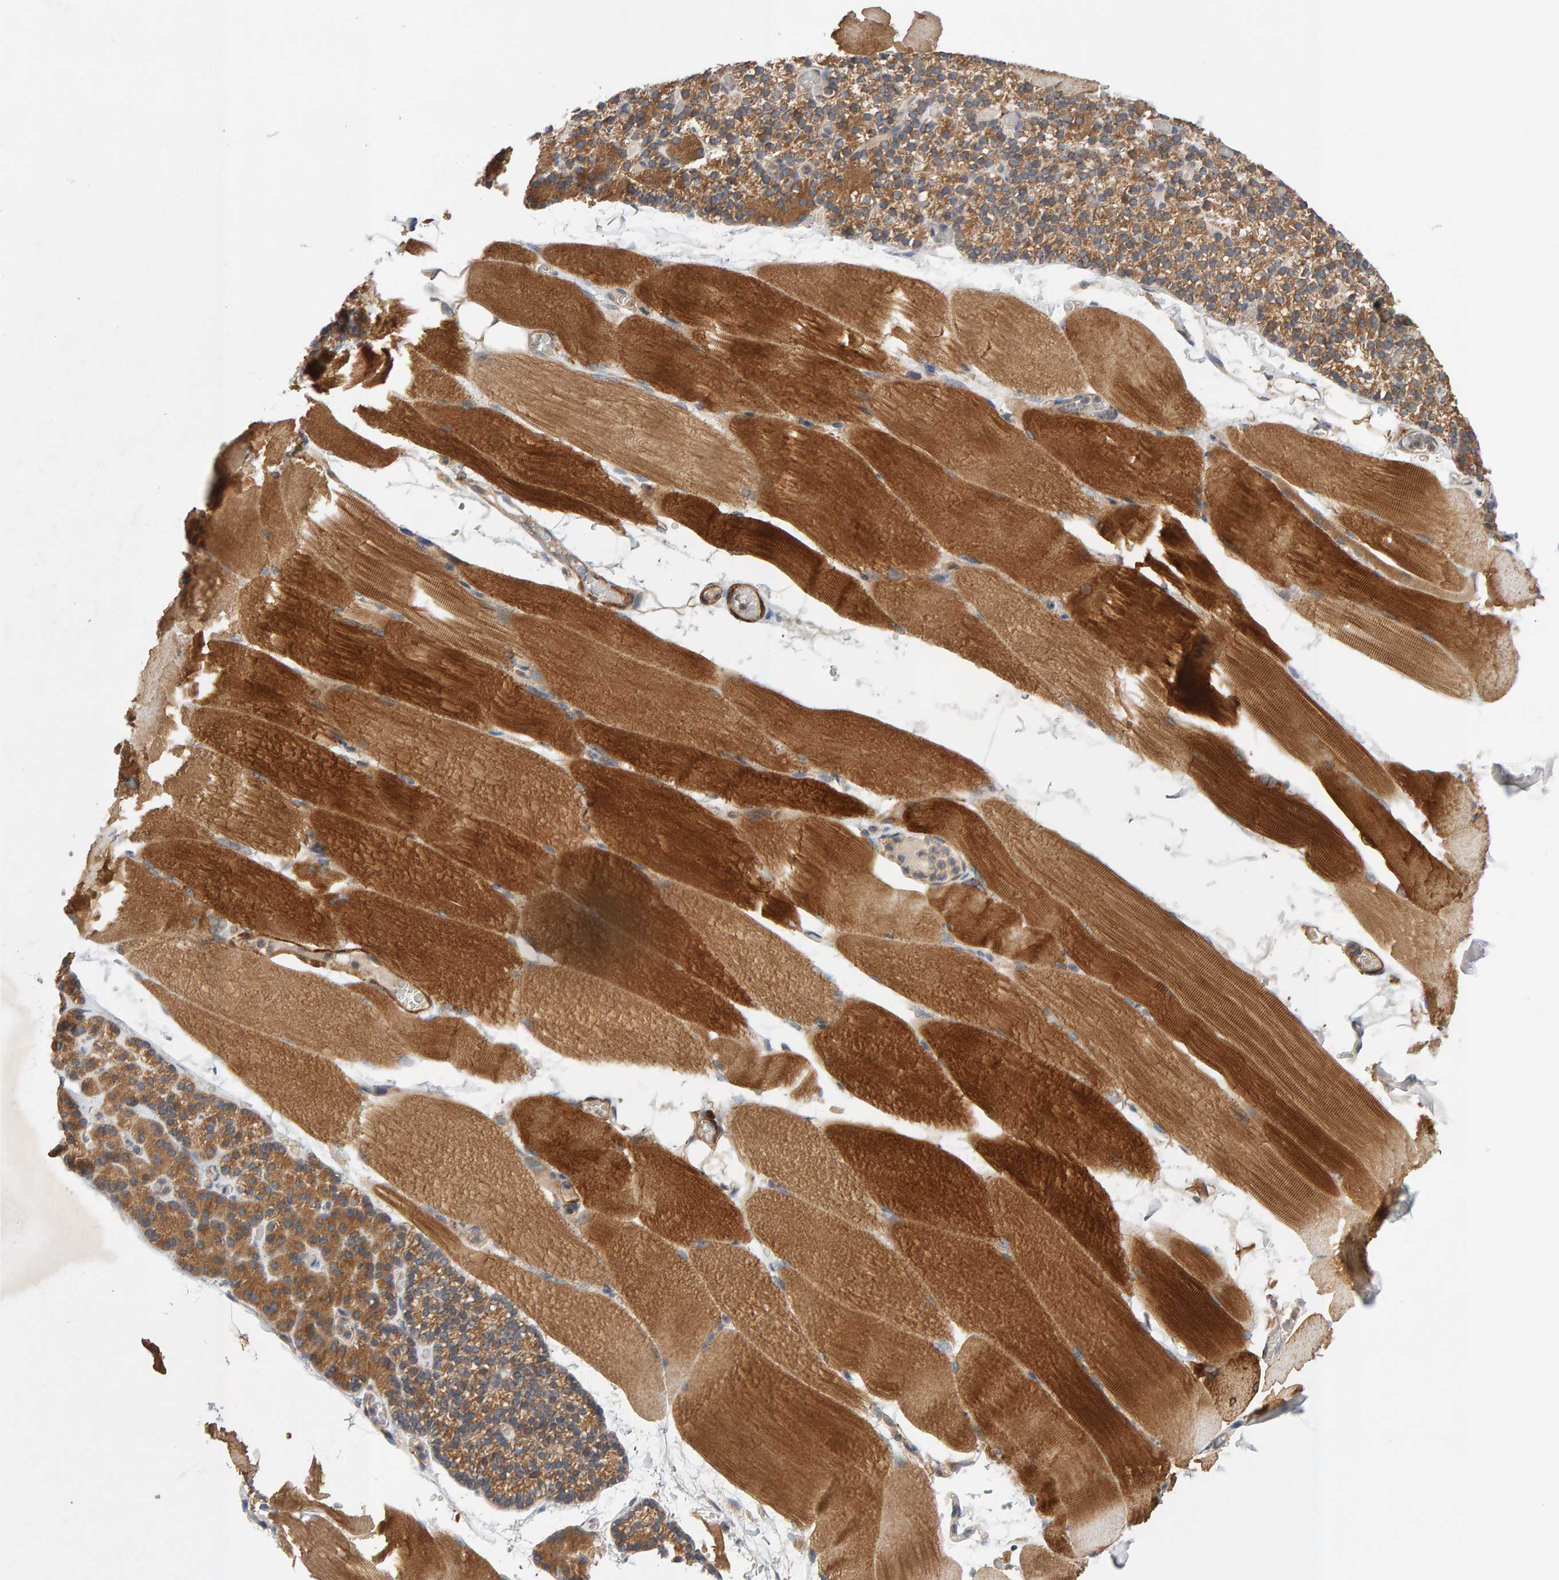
{"staining": {"intensity": "strong", "quantity": ">75%", "location": "cytoplasmic/membranous"}, "tissue": "skeletal muscle", "cell_type": "Myocytes", "image_type": "normal", "snomed": [{"axis": "morphology", "description": "Normal tissue, NOS"}, {"axis": "topography", "description": "Skeletal muscle"}, {"axis": "topography", "description": "Parathyroid gland"}], "caption": "Immunohistochemistry (IHC) of benign skeletal muscle demonstrates high levels of strong cytoplasmic/membranous expression in about >75% of myocytes. The protein of interest is shown in brown color, while the nuclei are stained blue.", "gene": "RNF19A", "patient": {"sex": "female", "age": 37}}